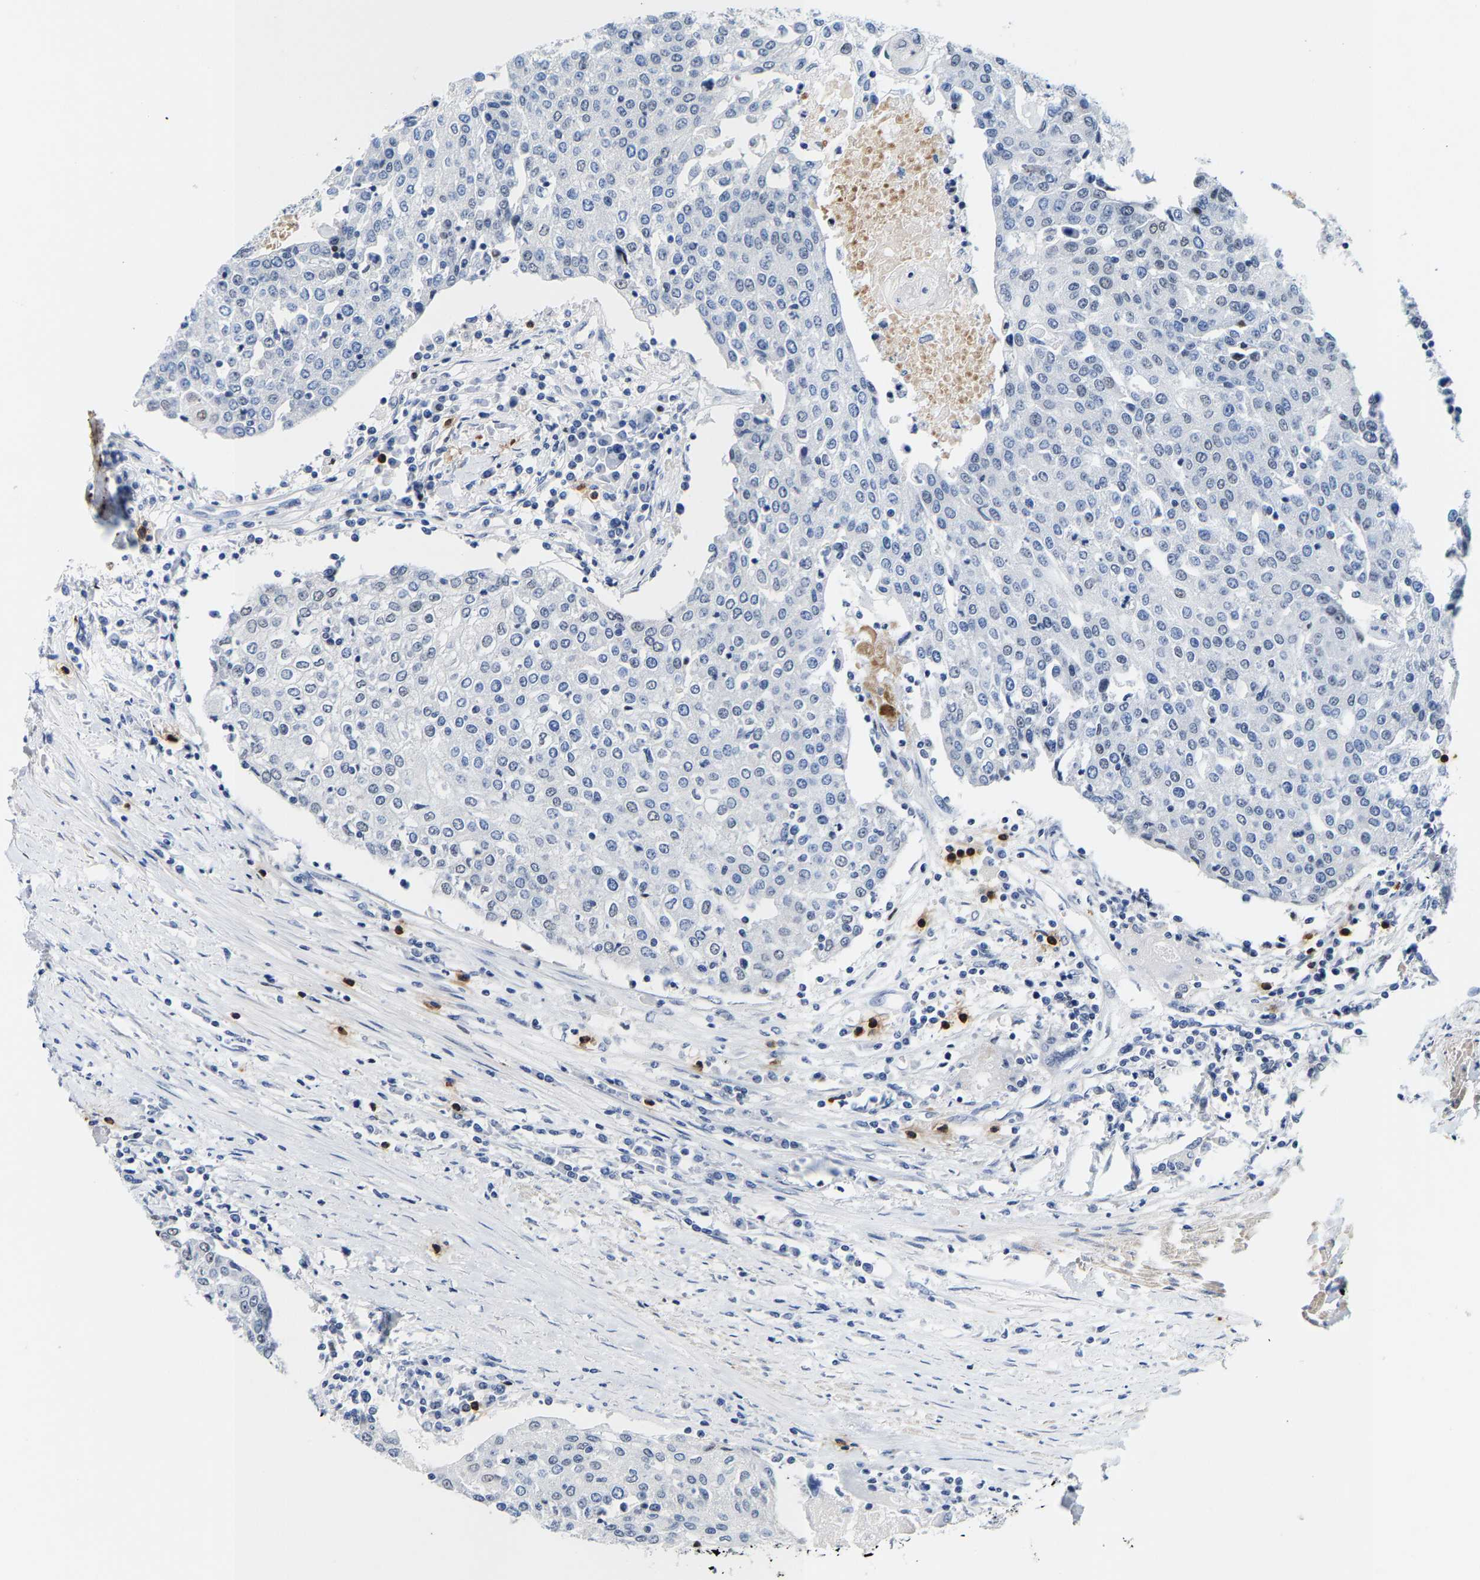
{"staining": {"intensity": "negative", "quantity": "none", "location": "none"}, "tissue": "urothelial cancer", "cell_type": "Tumor cells", "image_type": "cancer", "snomed": [{"axis": "morphology", "description": "Urothelial carcinoma, High grade"}, {"axis": "topography", "description": "Urinary bladder"}], "caption": "This is an immunohistochemistry (IHC) photomicrograph of urothelial cancer. There is no staining in tumor cells.", "gene": "SETD1B", "patient": {"sex": "female", "age": 85}}